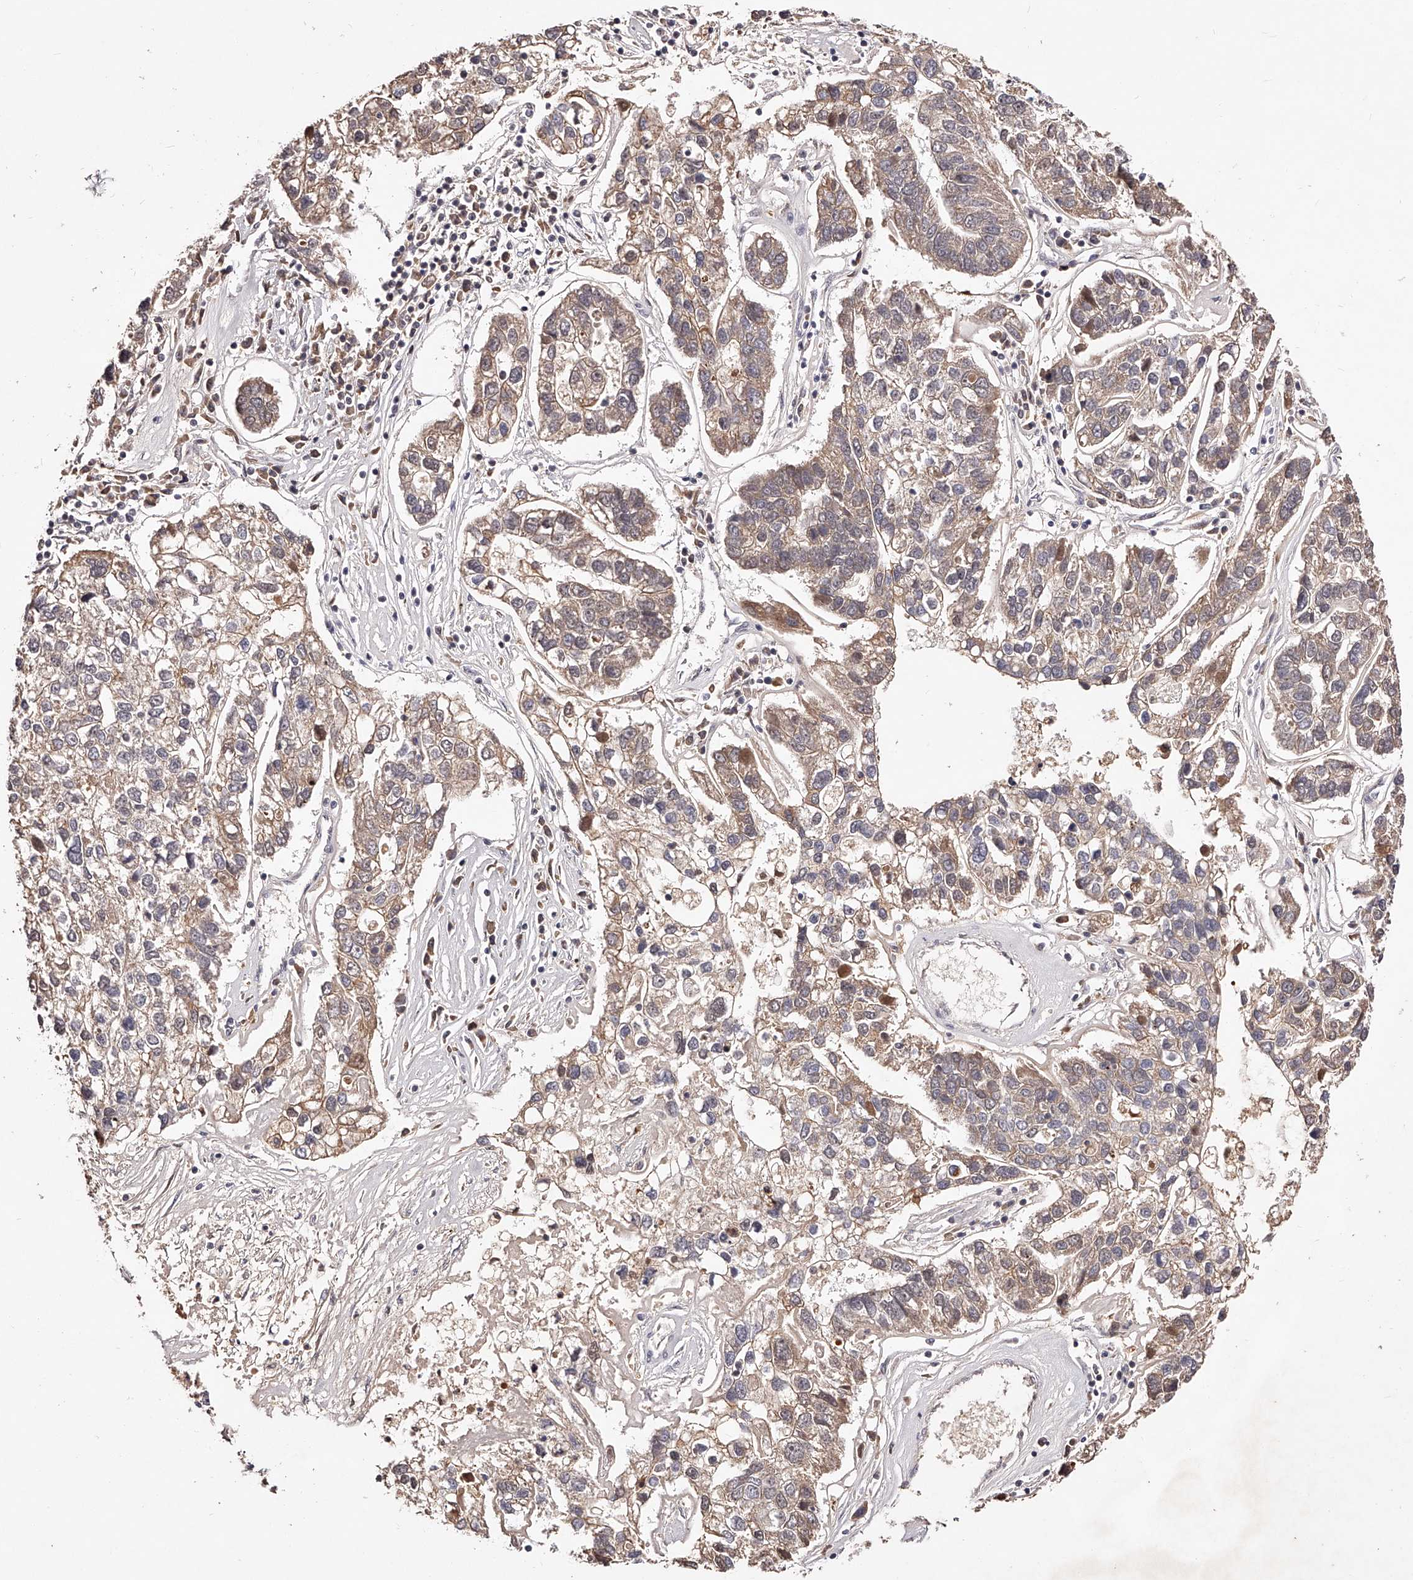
{"staining": {"intensity": "weak", "quantity": "25%-75%", "location": "cytoplasmic/membranous,nuclear"}, "tissue": "pancreatic cancer", "cell_type": "Tumor cells", "image_type": "cancer", "snomed": [{"axis": "morphology", "description": "Adenocarcinoma, NOS"}, {"axis": "topography", "description": "Pancreas"}], "caption": "Approximately 25%-75% of tumor cells in human adenocarcinoma (pancreatic) exhibit weak cytoplasmic/membranous and nuclear protein positivity as visualized by brown immunohistochemical staining.", "gene": "PHACTR1", "patient": {"sex": "female", "age": 61}}